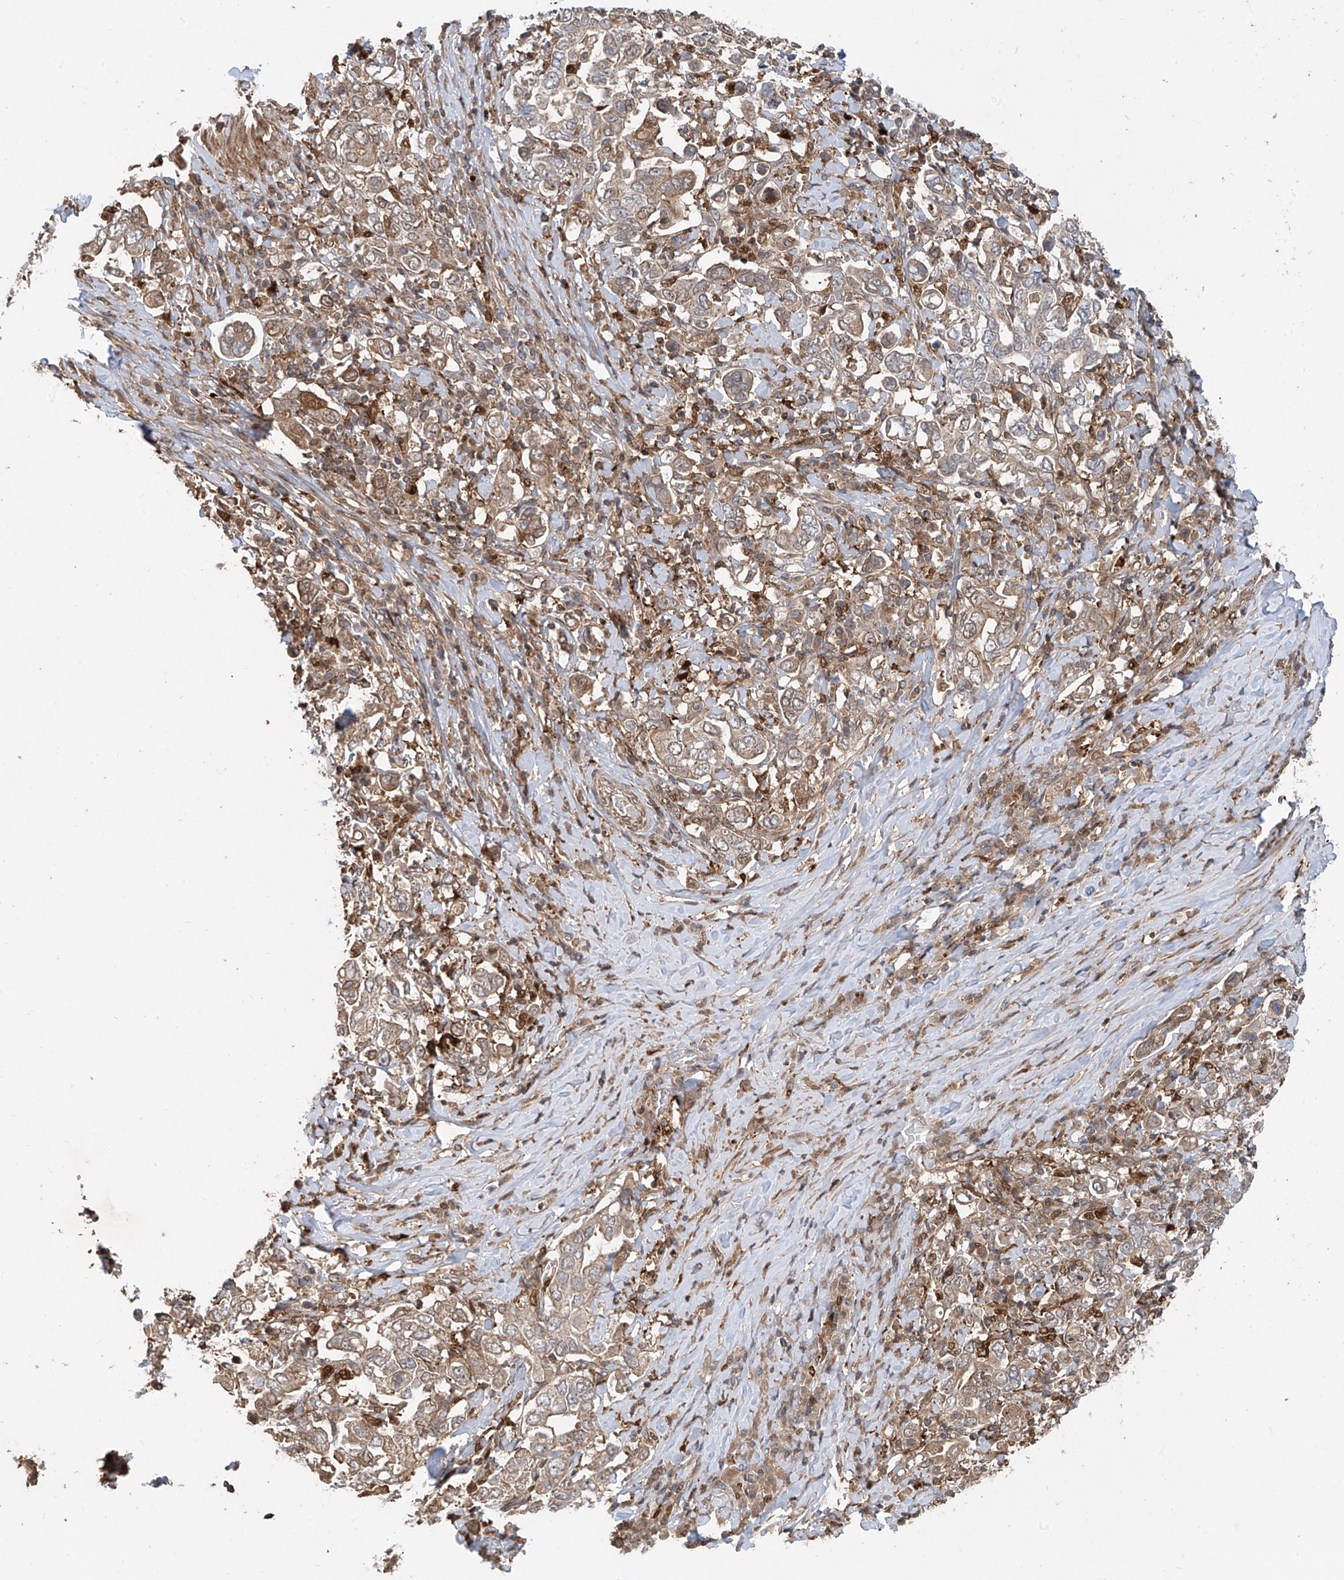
{"staining": {"intensity": "moderate", "quantity": ">75%", "location": "cytoplasmic/membranous"}, "tissue": "stomach cancer", "cell_type": "Tumor cells", "image_type": "cancer", "snomed": [{"axis": "morphology", "description": "Adenocarcinoma, NOS"}, {"axis": "topography", "description": "Stomach, upper"}], "caption": "High-magnification brightfield microscopy of stomach cancer stained with DAB (3,3'-diaminobenzidine) (brown) and counterstained with hematoxylin (blue). tumor cells exhibit moderate cytoplasmic/membranous positivity is appreciated in approximately>75% of cells.", "gene": "ATAD2B", "patient": {"sex": "male", "age": 62}}